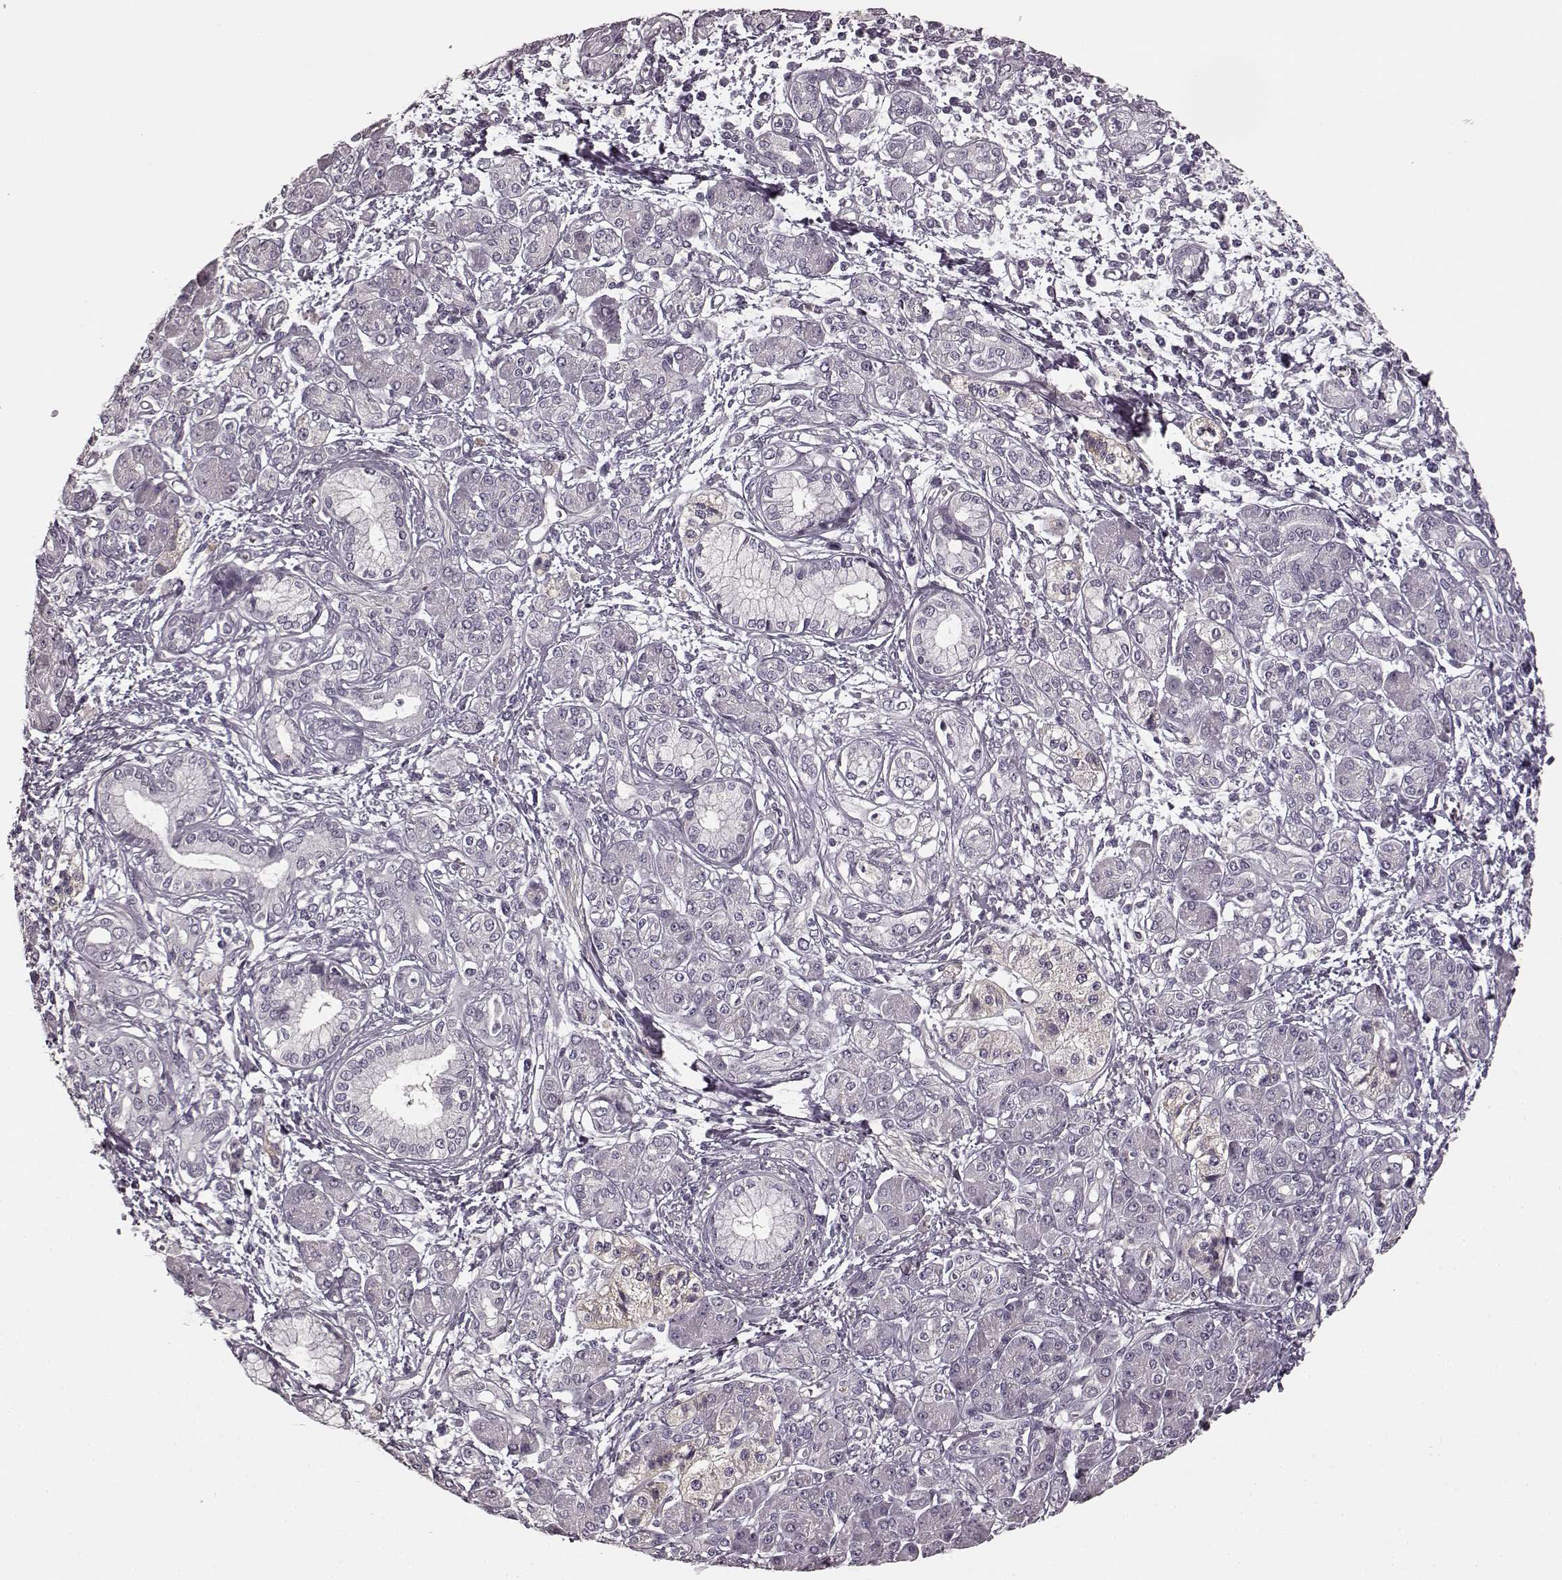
{"staining": {"intensity": "negative", "quantity": "none", "location": "none"}, "tissue": "pancreatic cancer", "cell_type": "Tumor cells", "image_type": "cancer", "snomed": [{"axis": "morphology", "description": "Adenocarcinoma, NOS"}, {"axis": "topography", "description": "Pancreas"}], "caption": "Pancreatic cancer (adenocarcinoma) stained for a protein using immunohistochemistry (IHC) shows no expression tumor cells.", "gene": "PRKCE", "patient": {"sex": "male", "age": 70}}